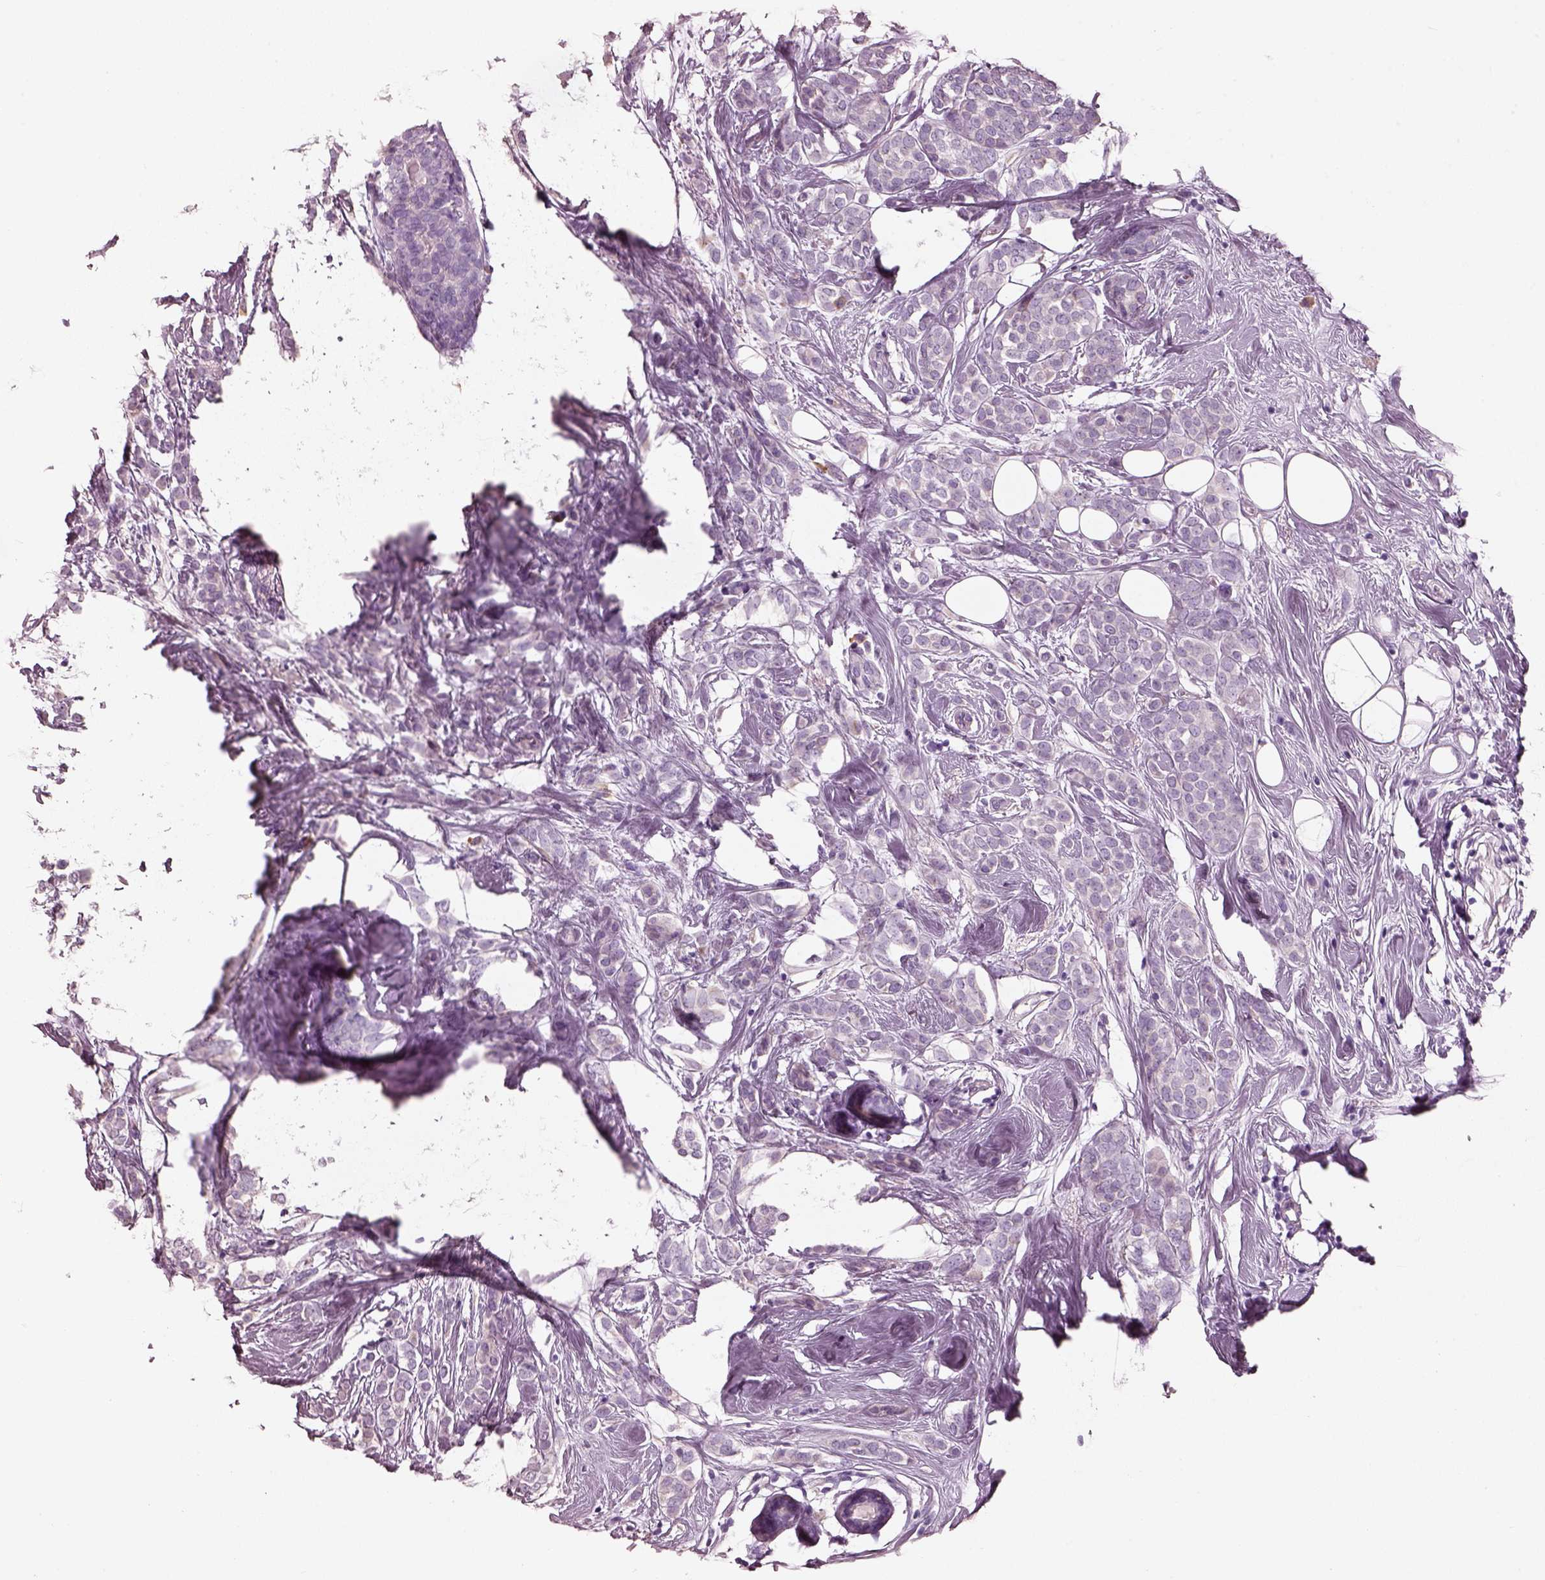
{"staining": {"intensity": "negative", "quantity": "none", "location": "none"}, "tissue": "breast cancer", "cell_type": "Tumor cells", "image_type": "cancer", "snomed": [{"axis": "morphology", "description": "Lobular carcinoma"}, {"axis": "topography", "description": "Breast"}], "caption": "An immunohistochemistry (IHC) photomicrograph of breast cancer is shown. There is no staining in tumor cells of breast cancer.", "gene": "PNOC", "patient": {"sex": "female", "age": 49}}